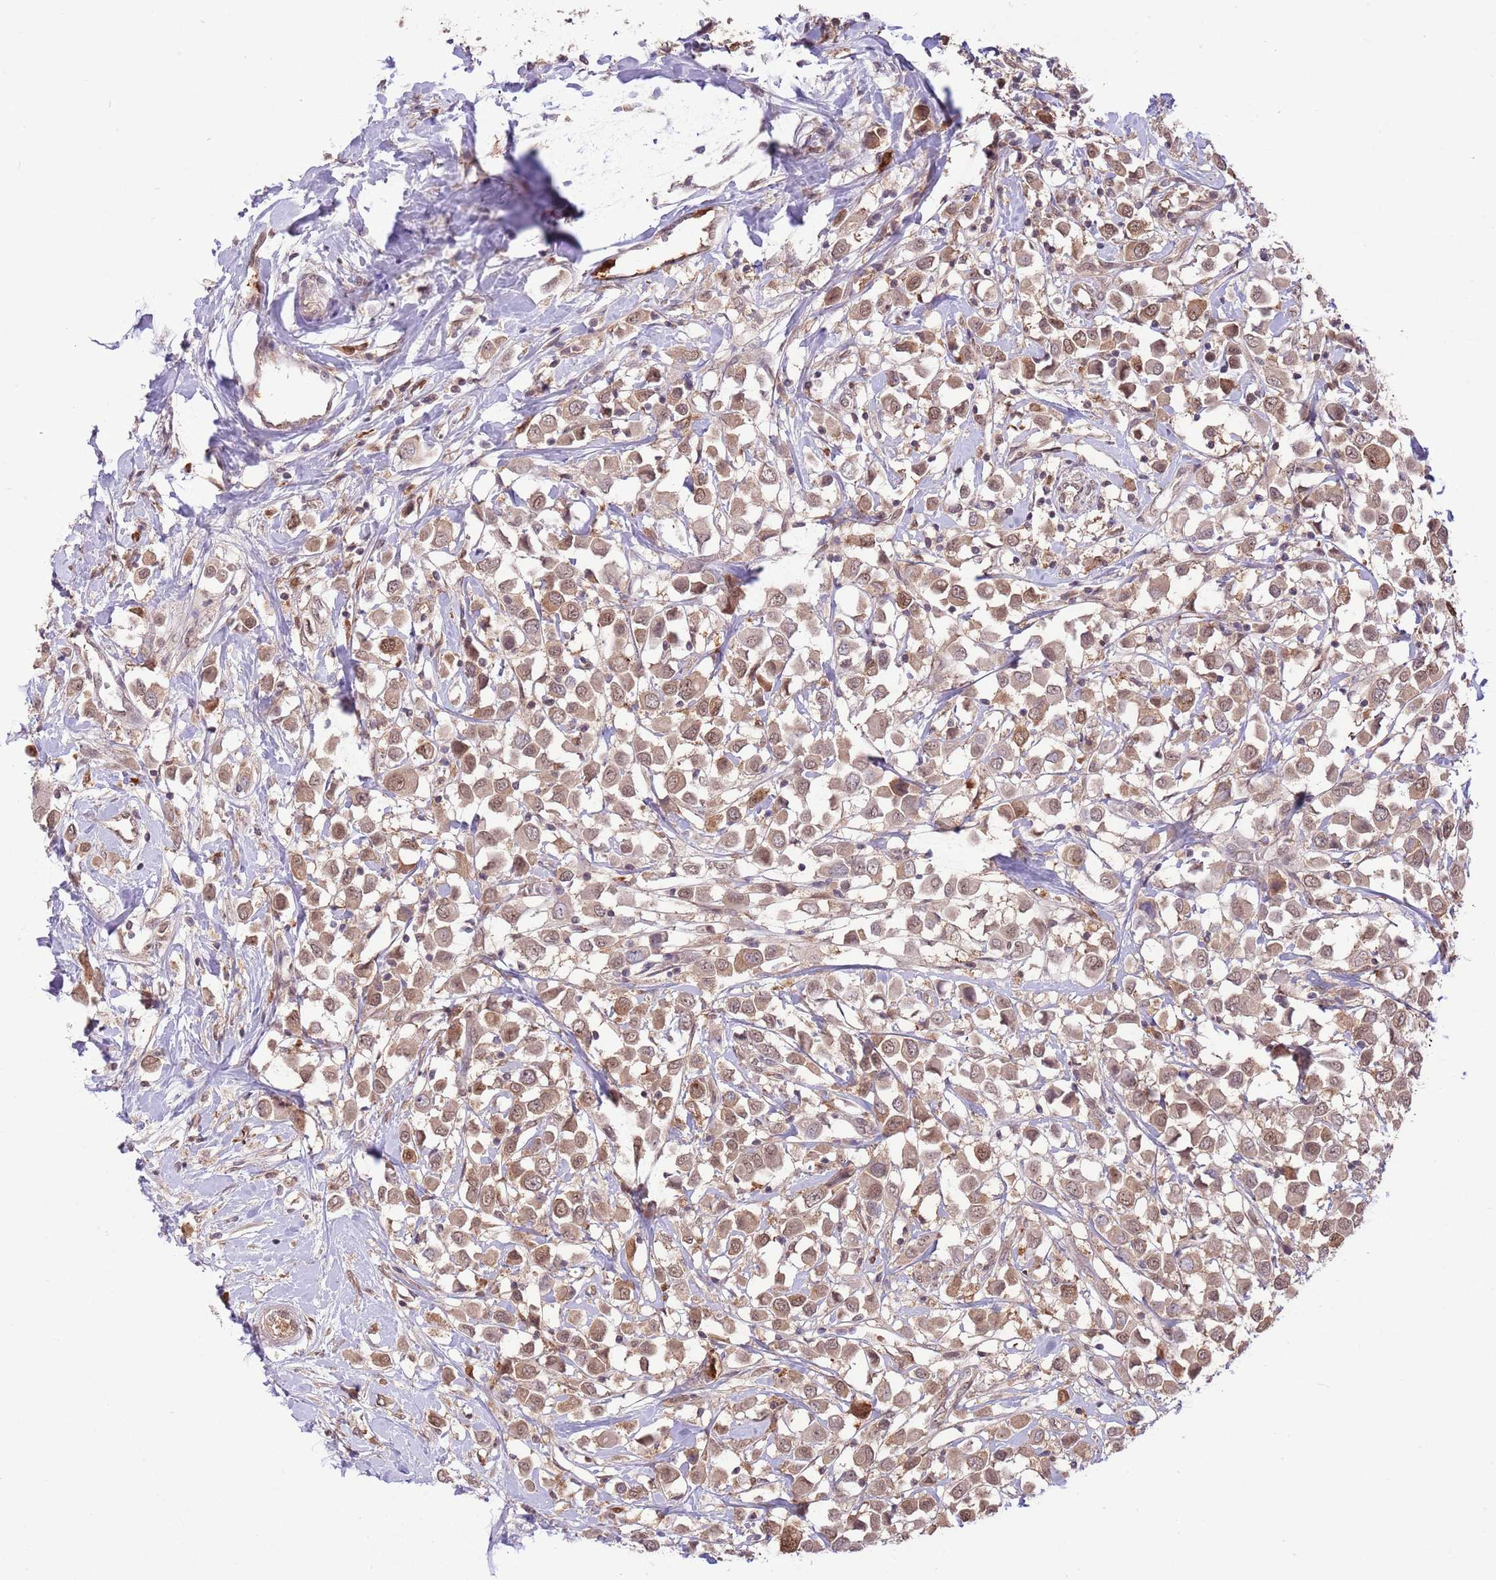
{"staining": {"intensity": "moderate", "quantity": ">75%", "location": "cytoplasmic/membranous,nuclear"}, "tissue": "breast cancer", "cell_type": "Tumor cells", "image_type": "cancer", "snomed": [{"axis": "morphology", "description": "Duct carcinoma"}, {"axis": "topography", "description": "Breast"}], "caption": "Protein analysis of breast cancer tissue shows moderate cytoplasmic/membranous and nuclear expression in about >75% of tumor cells.", "gene": "AMIGO1", "patient": {"sex": "female", "age": 61}}